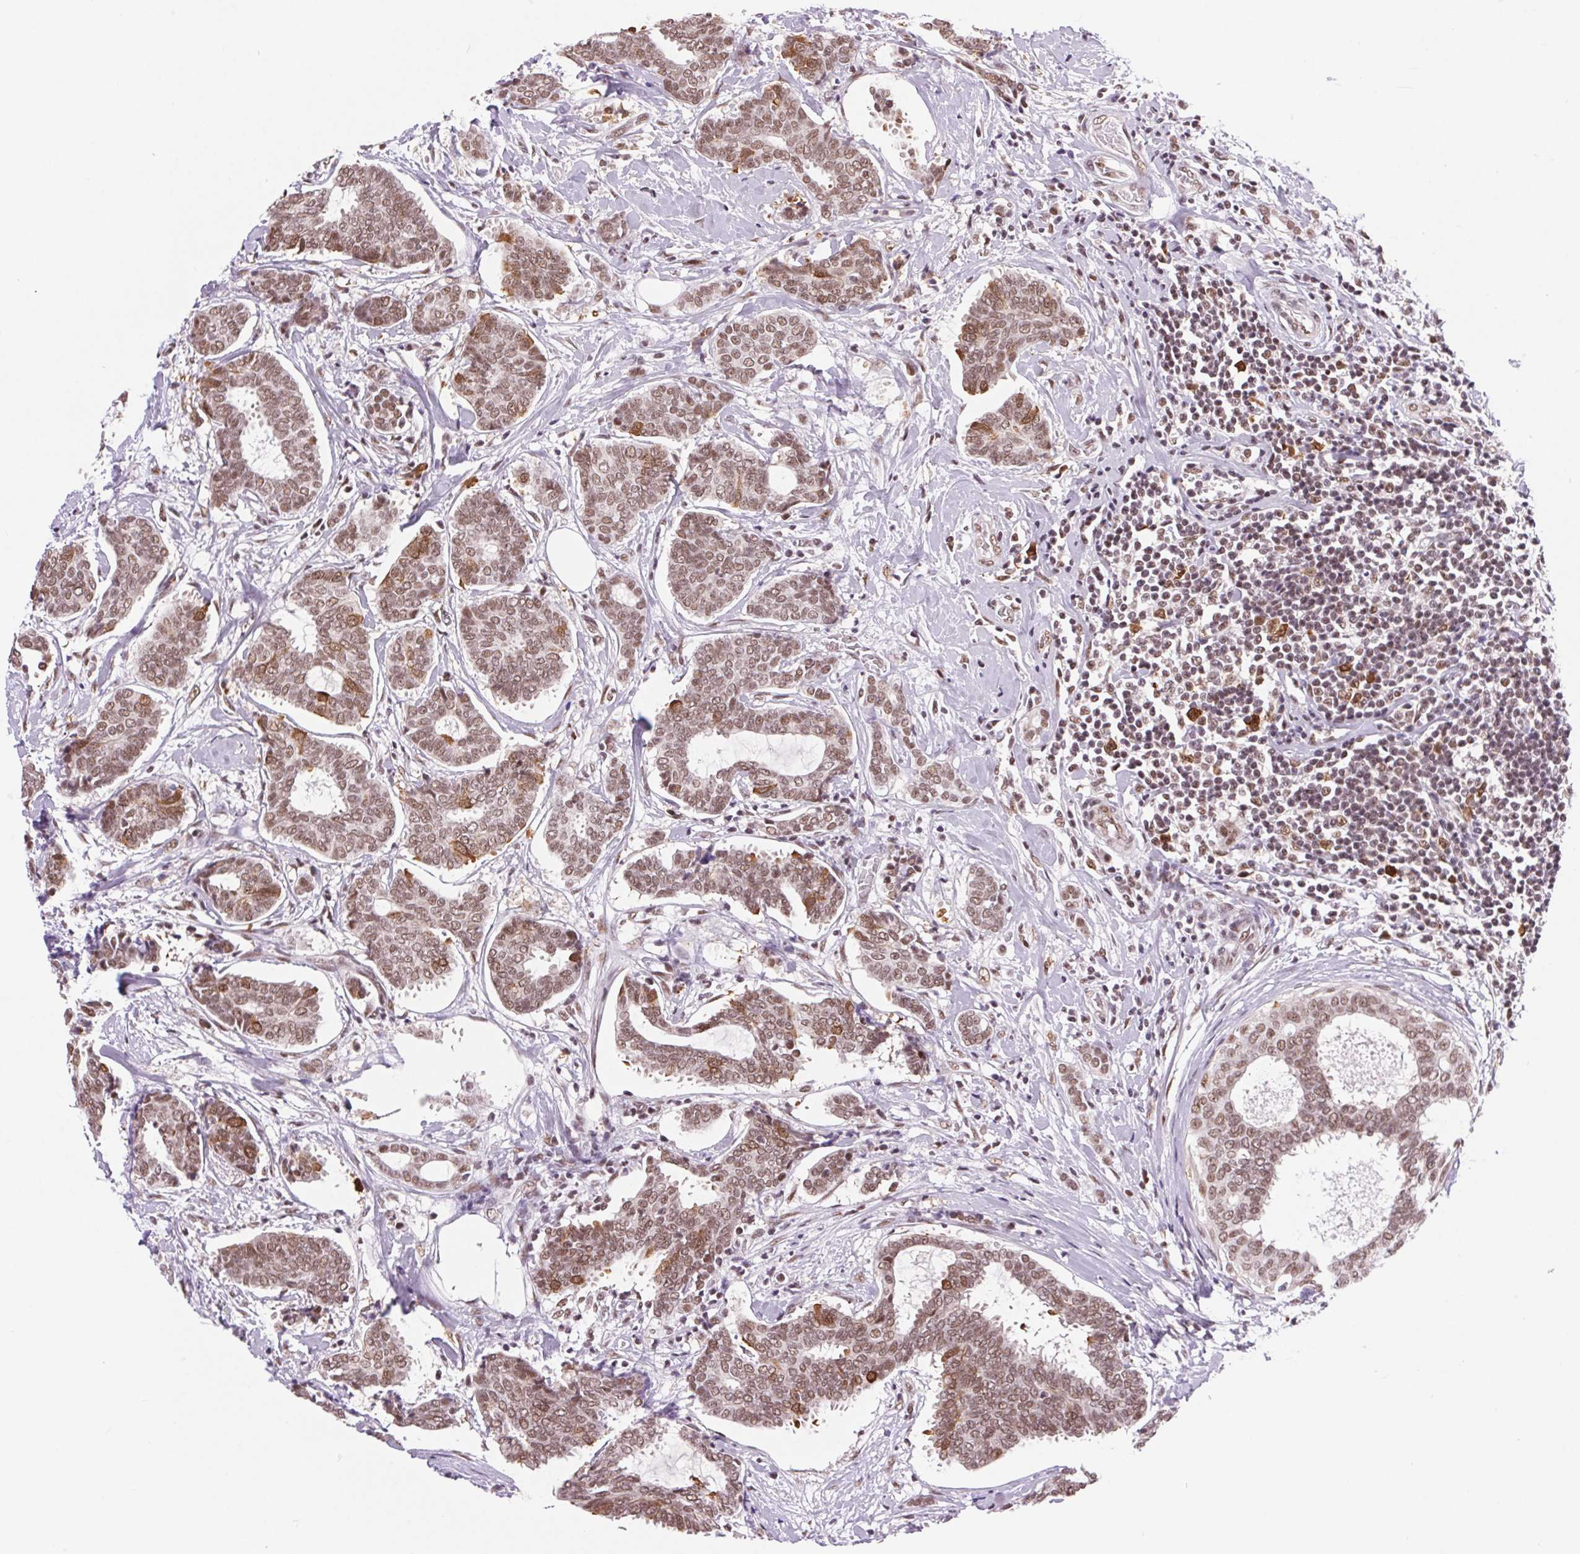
{"staining": {"intensity": "moderate", "quantity": ">75%", "location": "nuclear"}, "tissue": "breast cancer", "cell_type": "Tumor cells", "image_type": "cancer", "snomed": [{"axis": "morphology", "description": "Intraductal carcinoma, in situ"}, {"axis": "morphology", "description": "Duct carcinoma"}, {"axis": "morphology", "description": "Lobular carcinoma, in situ"}, {"axis": "topography", "description": "Breast"}], "caption": "Breast cancer (lobular carcinoma in situ) stained for a protein displays moderate nuclear positivity in tumor cells.", "gene": "CD2BP2", "patient": {"sex": "female", "age": 44}}